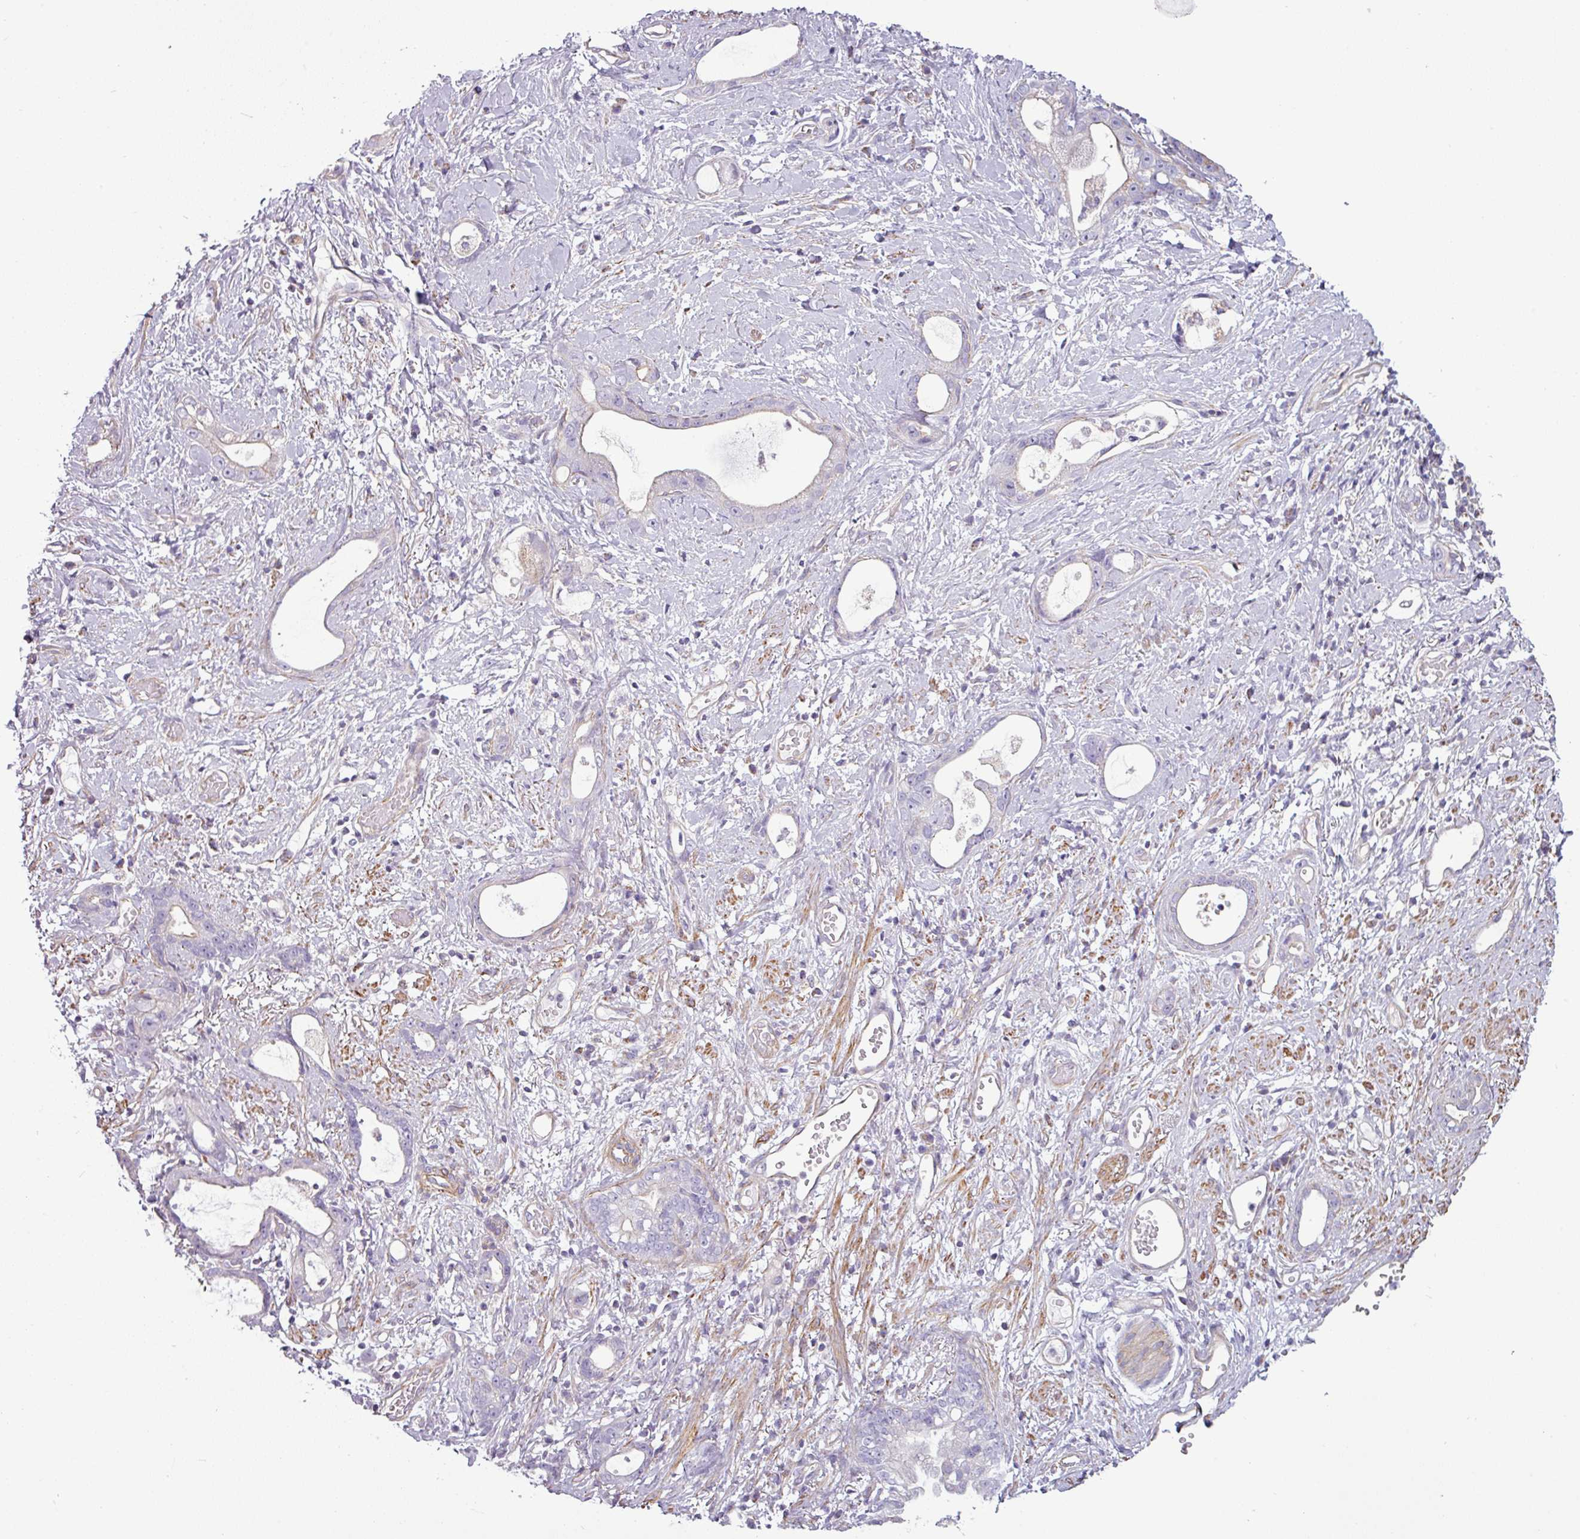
{"staining": {"intensity": "negative", "quantity": "none", "location": "none"}, "tissue": "stomach cancer", "cell_type": "Tumor cells", "image_type": "cancer", "snomed": [{"axis": "morphology", "description": "Adenocarcinoma, NOS"}, {"axis": "topography", "description": "Stomach"}], "caption": "Stomach cancer stained for a protein using immunohistochemistry (IHC) shows no expression tumor cells.", "gene": "BTN2A2", "patient": {"sex": "male", "age": 55}}